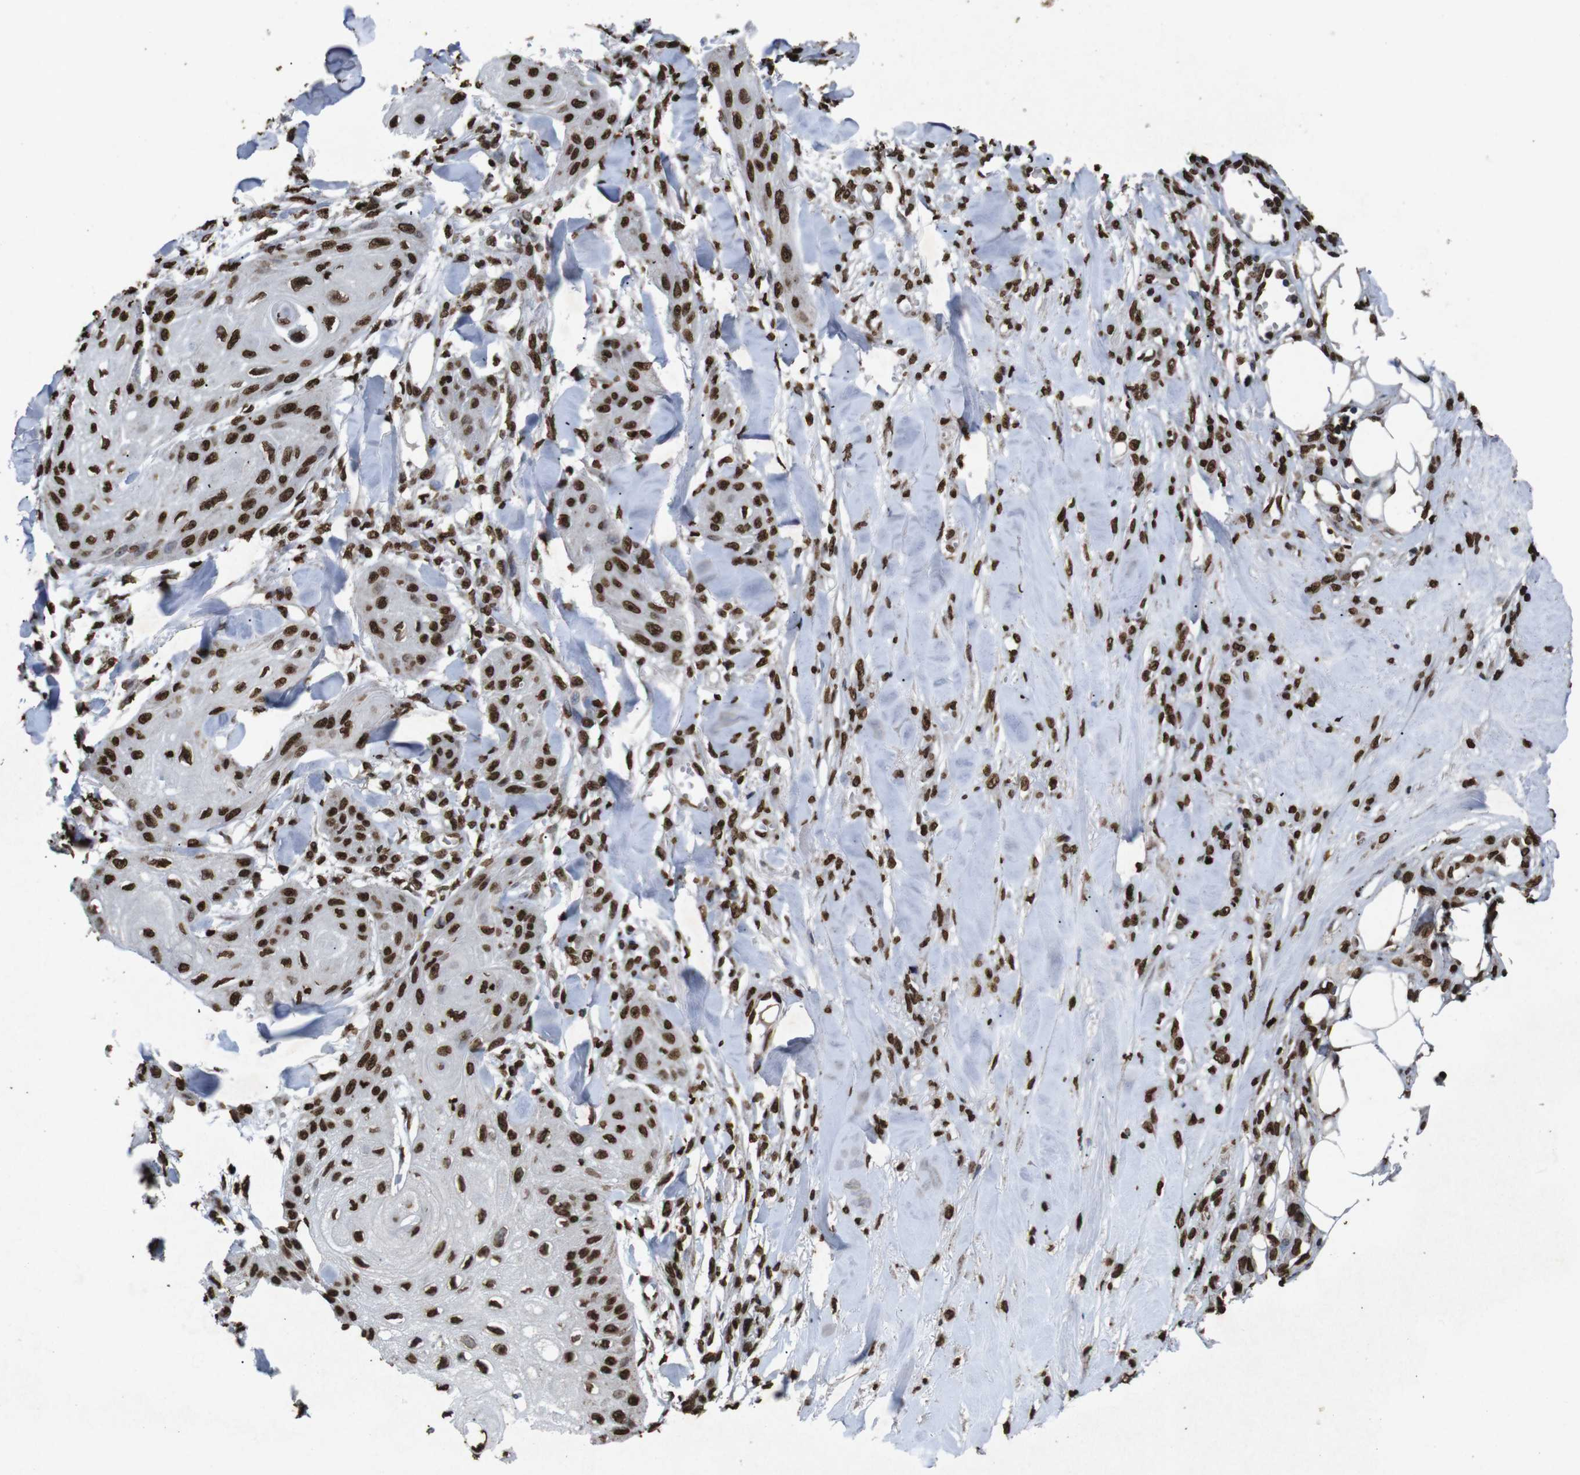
{"staining": {"intensity": "strong", "quantity": ">75%", "location": "nuclear"}, "tissue": "skin cancer", "cell_type": "Tumor cells", "image_type": "cancer", "snomed": [{"axis": "morphology", "description": "Squamous cell carcinoma, NOS"}, {"axis": "topography", "description": "Skin"}], "caption": "Immunohistochemical staining of human squamous cell carcinoma (skin) reveals high levels of strong nuclear protein expression in about >75% of tumor cells. The protein is stained brown, and the nuclei are stained in blue (DAB (3,3'-diaminobenzidine) IHC with brightfield microscopy, high magnification).", "gene": "MDM2", "patient": {"sex": "male", "age": 74}}